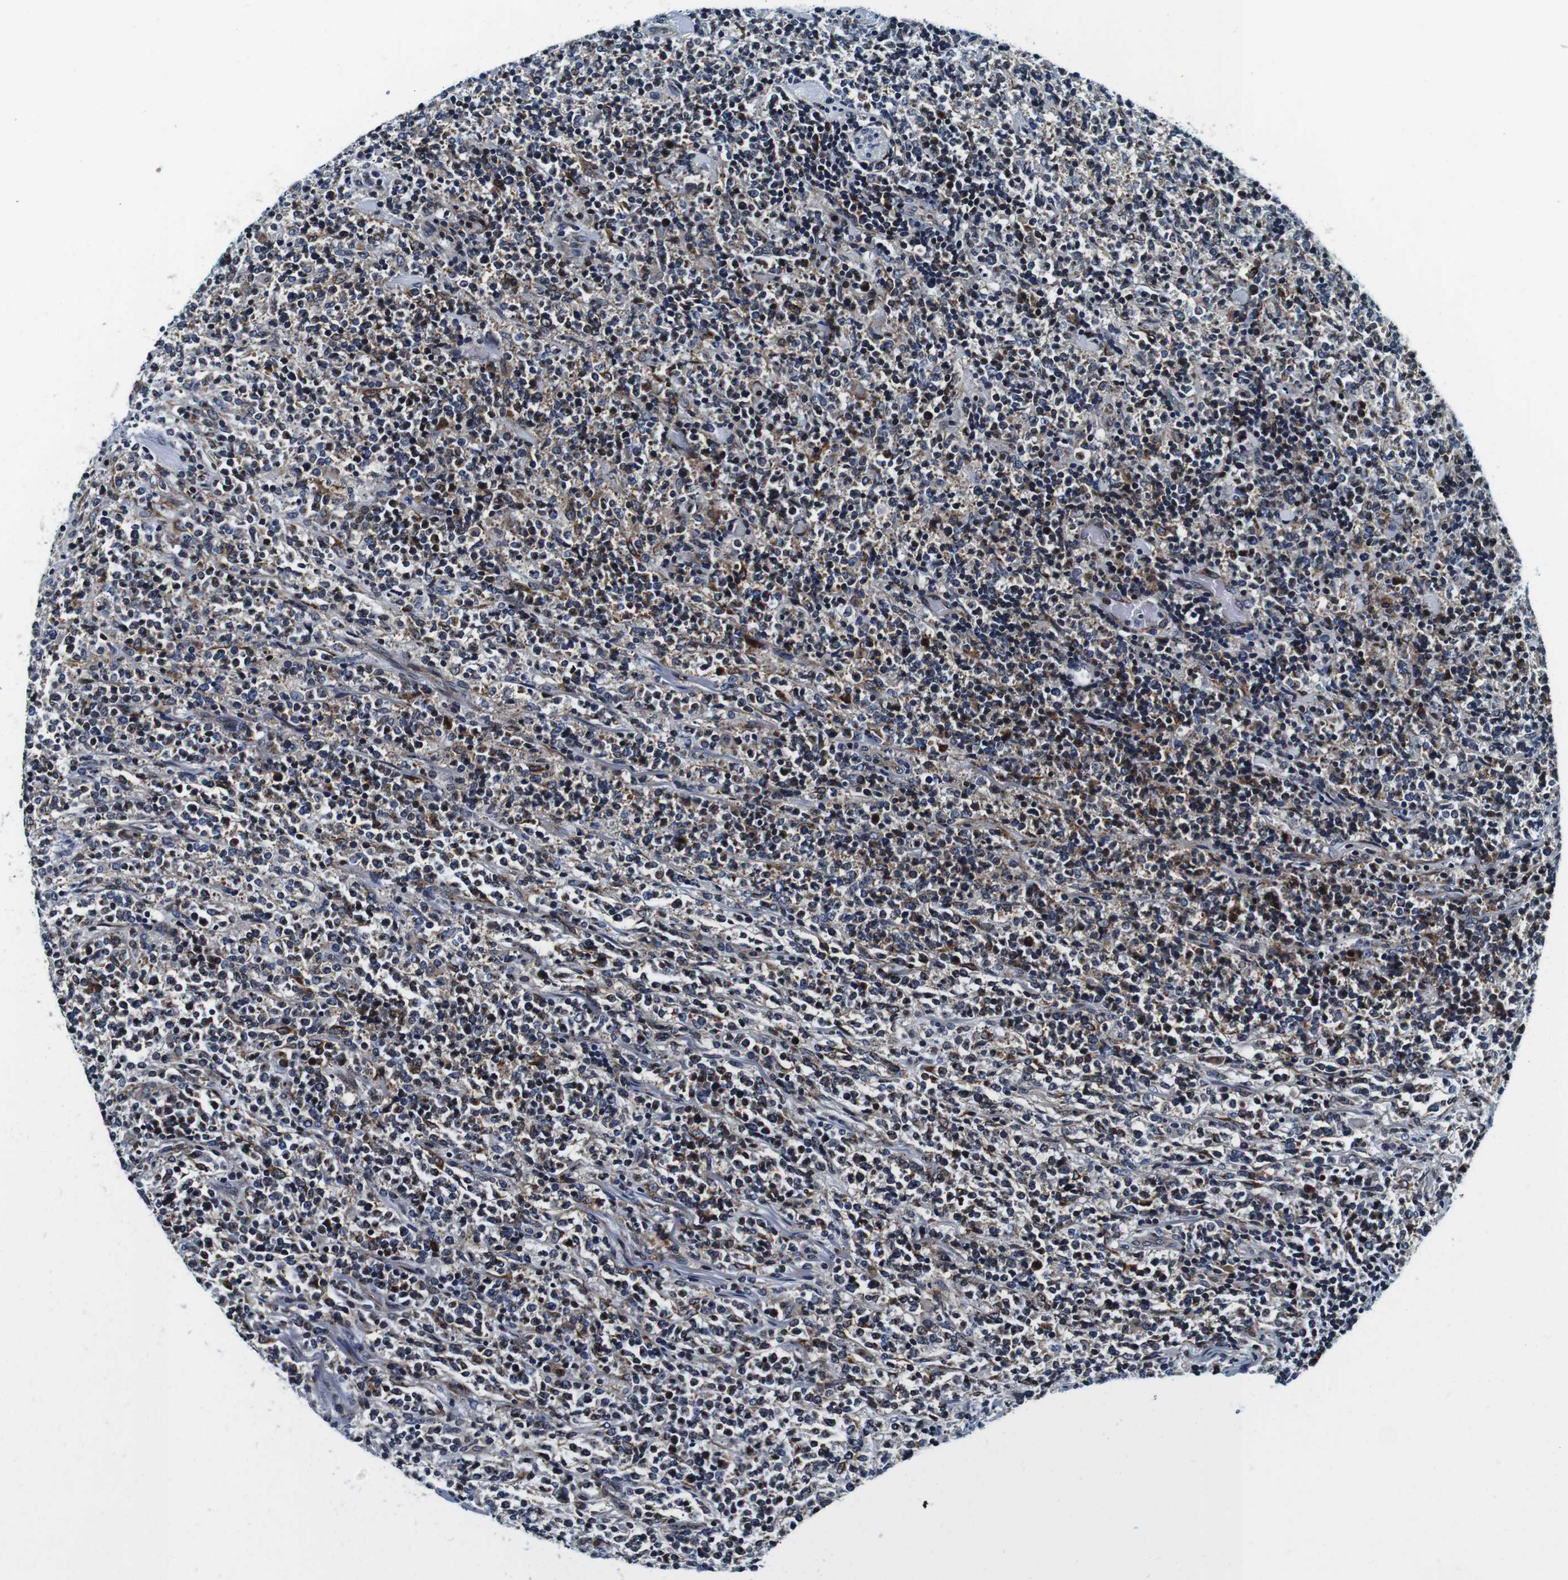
{"staining": {"intensity": "moderate", "quantity": "25%-75%", "location": "cytoplasmic/membranous"}, "tissue": "lymphoma", "cell_type": "Tumor cells", "image_type": "cancer", "snomed": [{"axis": "morphology", "description": "Malignant lymphoma, non-Hodgkin's type, High grade"}, {"axis": "topography", "description": "Soft tissue"}], "caption": "Brown immunohistochemical staining in human malignant lymphoma, non-Hodgkin's type (high-grade) exhibits moderate cytoplasmic/membranous staining in approximately 25%-75% of tumor cells.", "gene": "FAR2", "patient": {"sex": "male", "age": 18}}